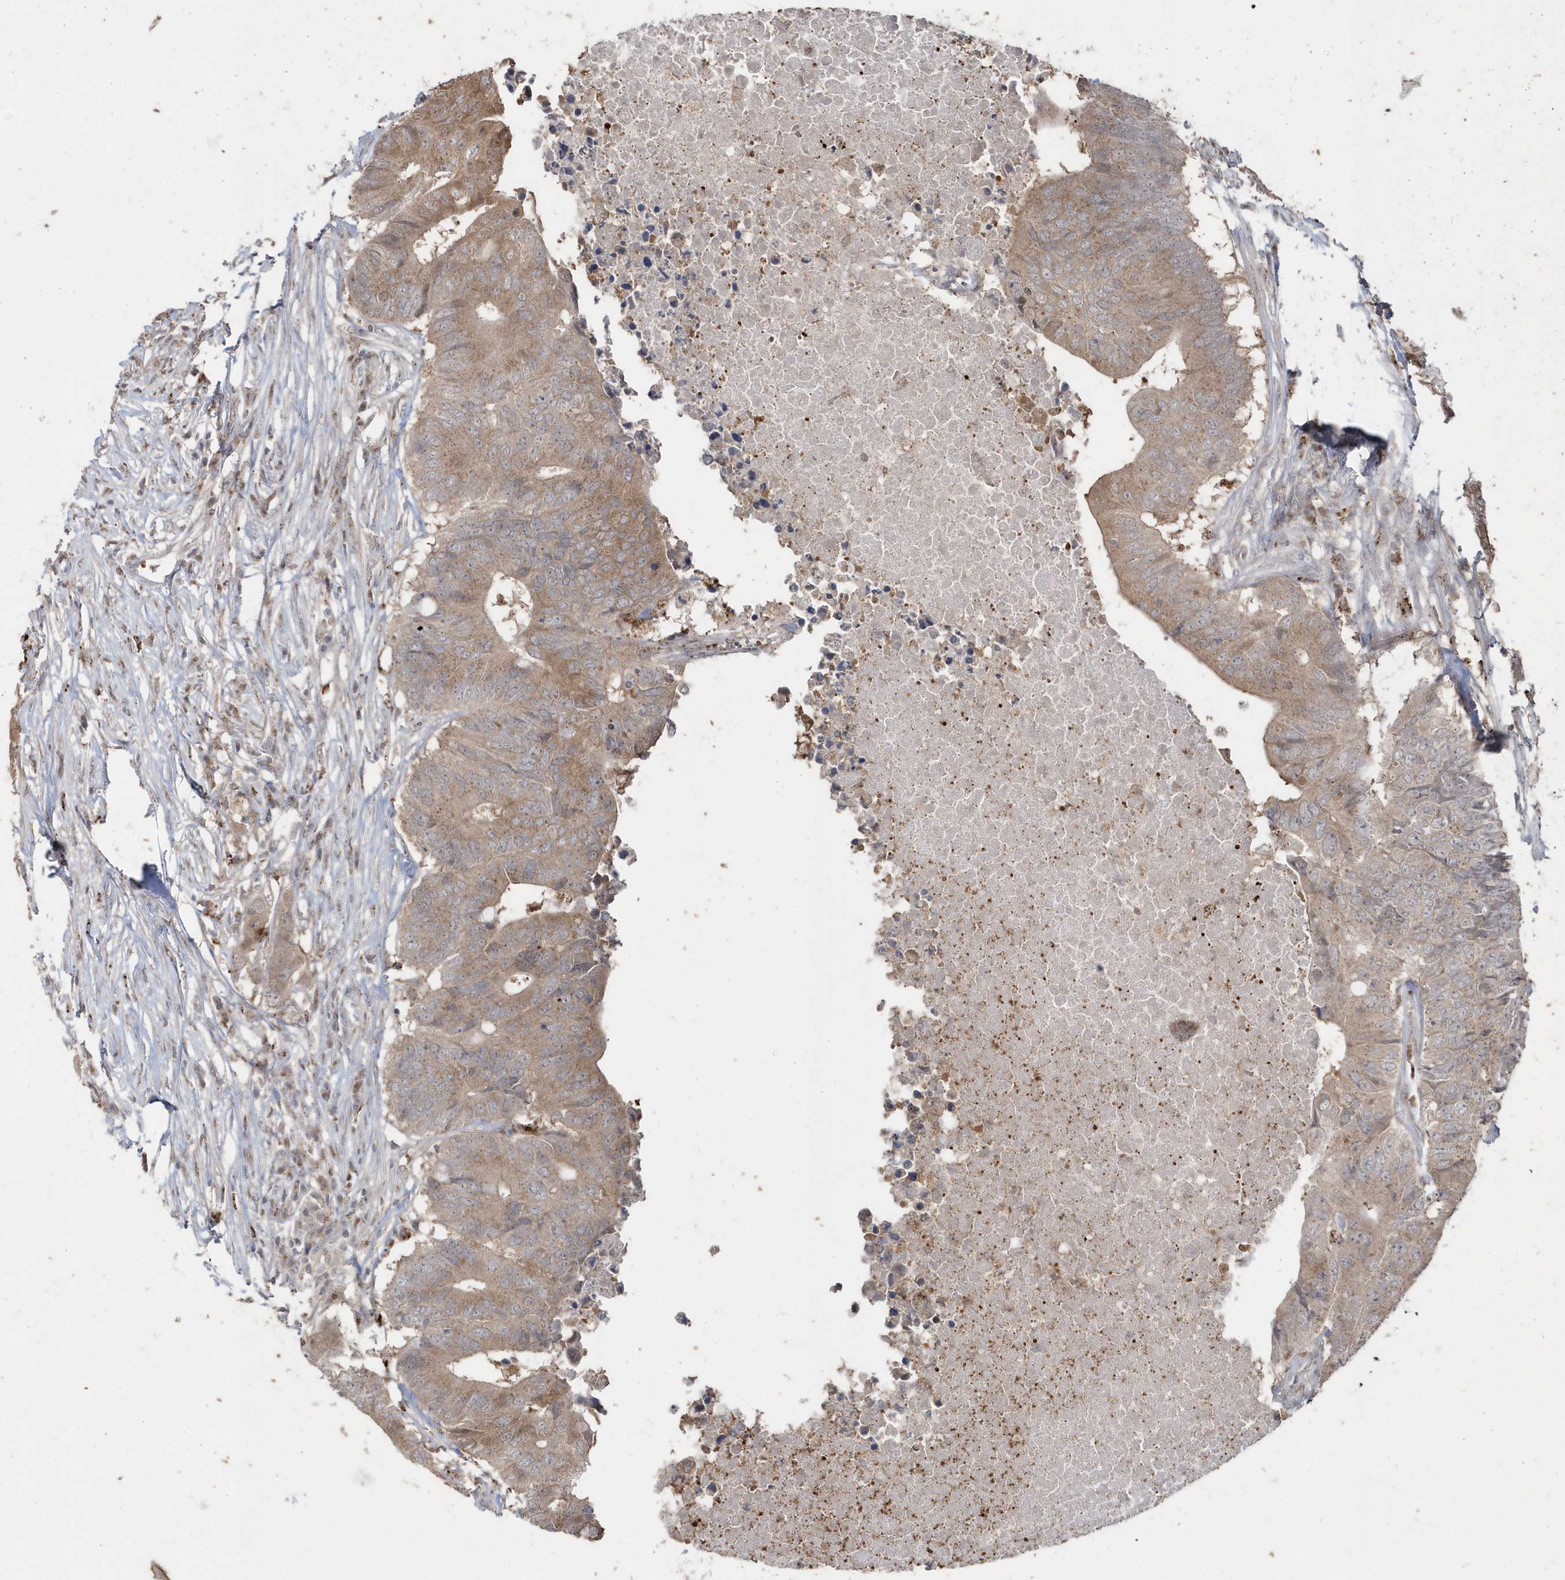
{"staining": {"intensity": "moderate", "quantity": ">75%", "location": "cytoplasmic/membranous"}, "tissue": "colorectal cancer", "cell_type": "Tumor cells", "image_type": "cancer", "snomed": [{"axis": "morphology", "description": "Adenocarcinoma, NOS"}, {"axis": "topography", "description": "Colon"}], "caption": "Human colorectal cancer (adenocarcinoma) stained with a brown dye demonstrates moderate cytoplasmic/membranous positive positivity in about >75% of tumor cells.", "gene": "GEMIN6", "patient": {"sex": "male", "age": 71}}